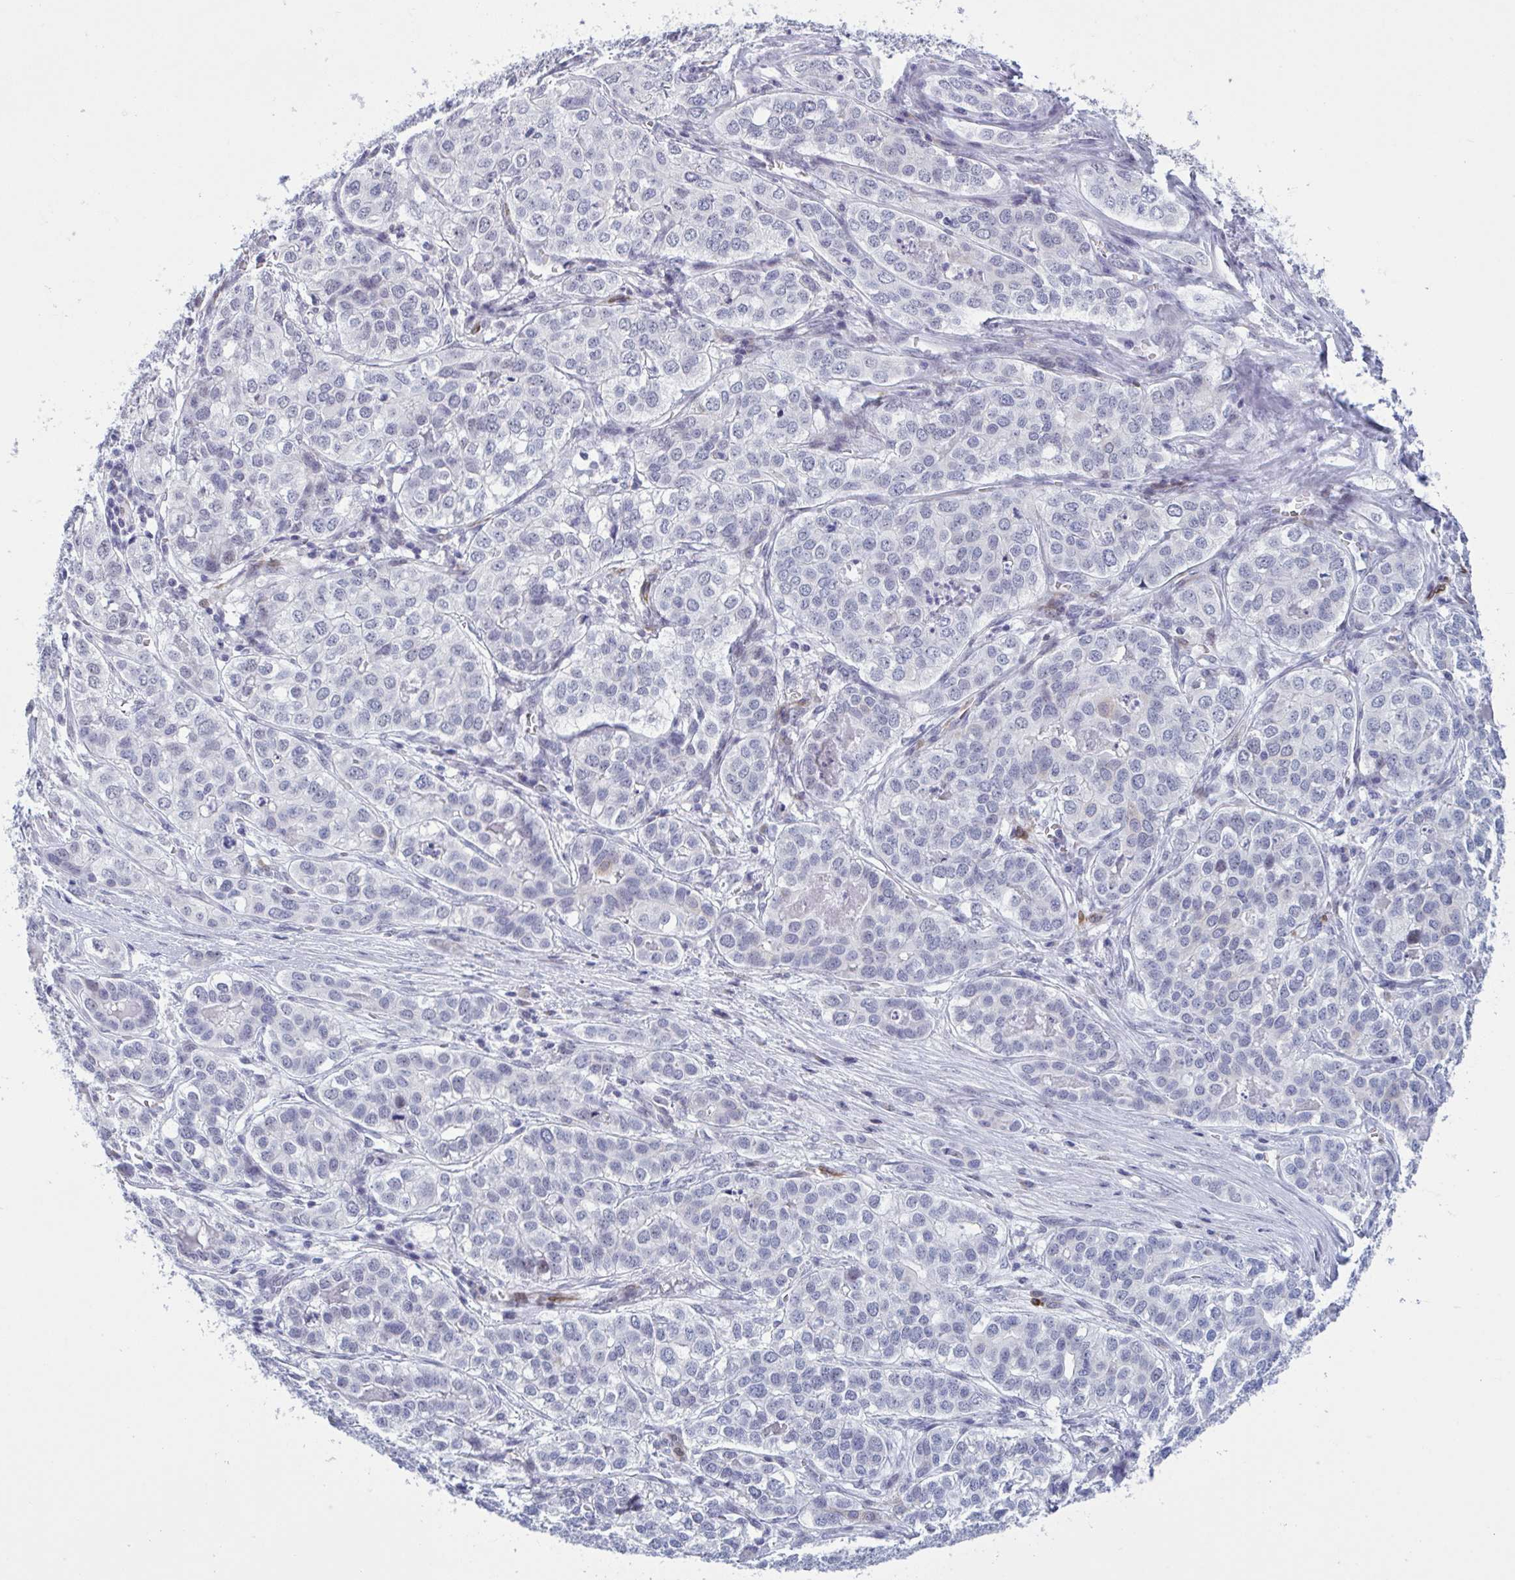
{"staining": {"intensity": "negative", "quantity": "none", "location": "none"}, "tissue": "liver cancer", "cell_type": "Tumor cells", "image_type": "cancer", "snomed": [{"axis": "morphology", "description": "Cholangiocarcinoma"}, {"axis": "topography", "description": "Liver"}], "caption": "A histopathology image of human cholangiocarcinoma (liver) is negative for staining in tumor cells.", "gene": "HSD11B2", "patient": {"sex": "male", "age": 56}}